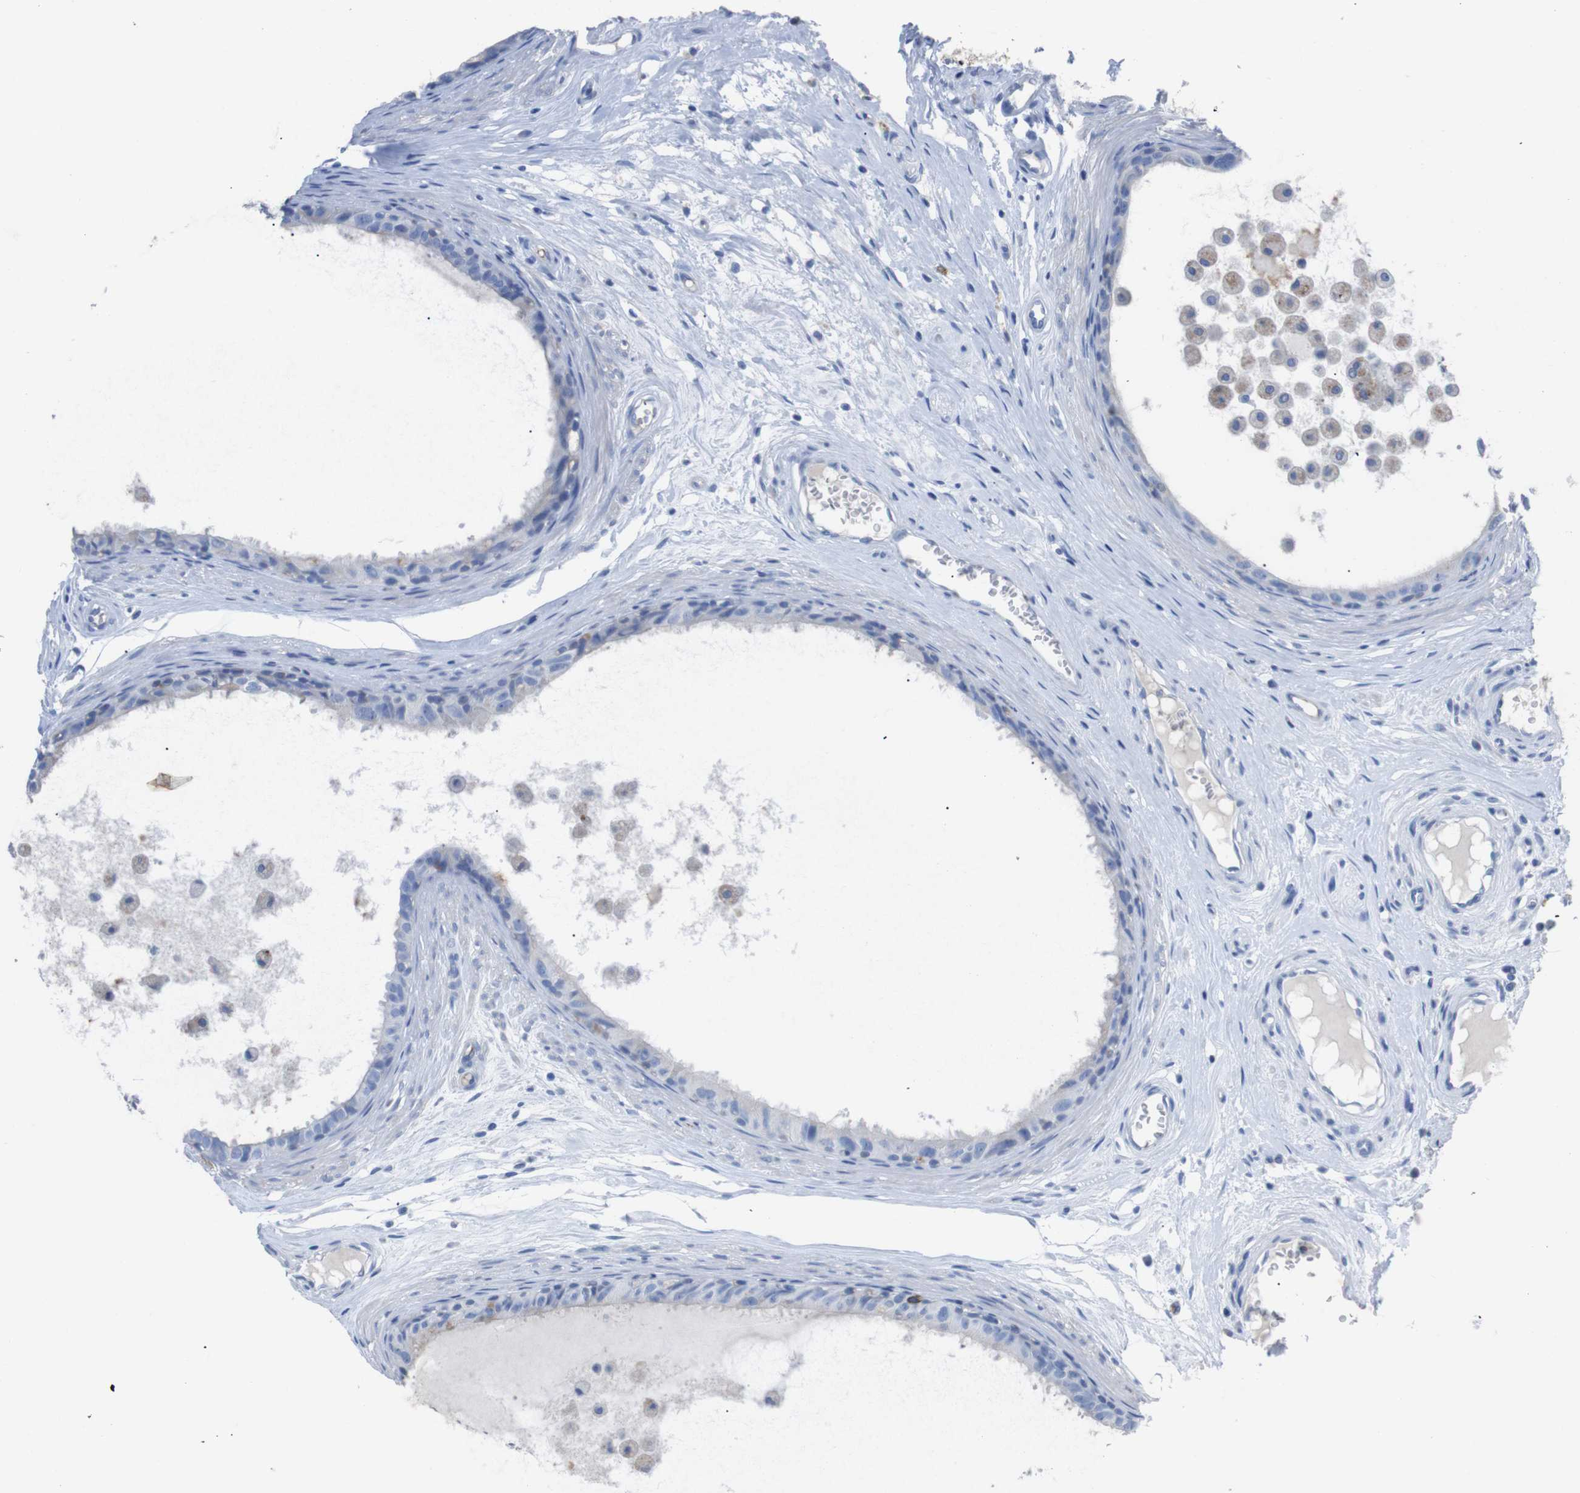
{"staining": {"intensity": "negative", "quantity": "none", "location": "none"}, "tissue": "epididymis", "cell_type": "Glandular cells", "image_type": "normal", "snomed": [{"axis": "morphology", "description": "Normal tissue, NOS"}, {"axis": "morphology", "description": "Inflammation, NOS"}, {"axis": "topography", "description": "Epididymis"}], "caption": "Immunohistochemistry (IHC) image of benign epididymis: epididymis stained with DAB (3,3'-diaminobenzidine) exhibits no significant protein staining in glandular cells. (Brightfield microscopy of DAB (3,3'-diaminobenzidine) immunohistochemistry (IHC) at high magnification).", "gene": "GJB2", "patient": {"sex": "male", "age": 85}}